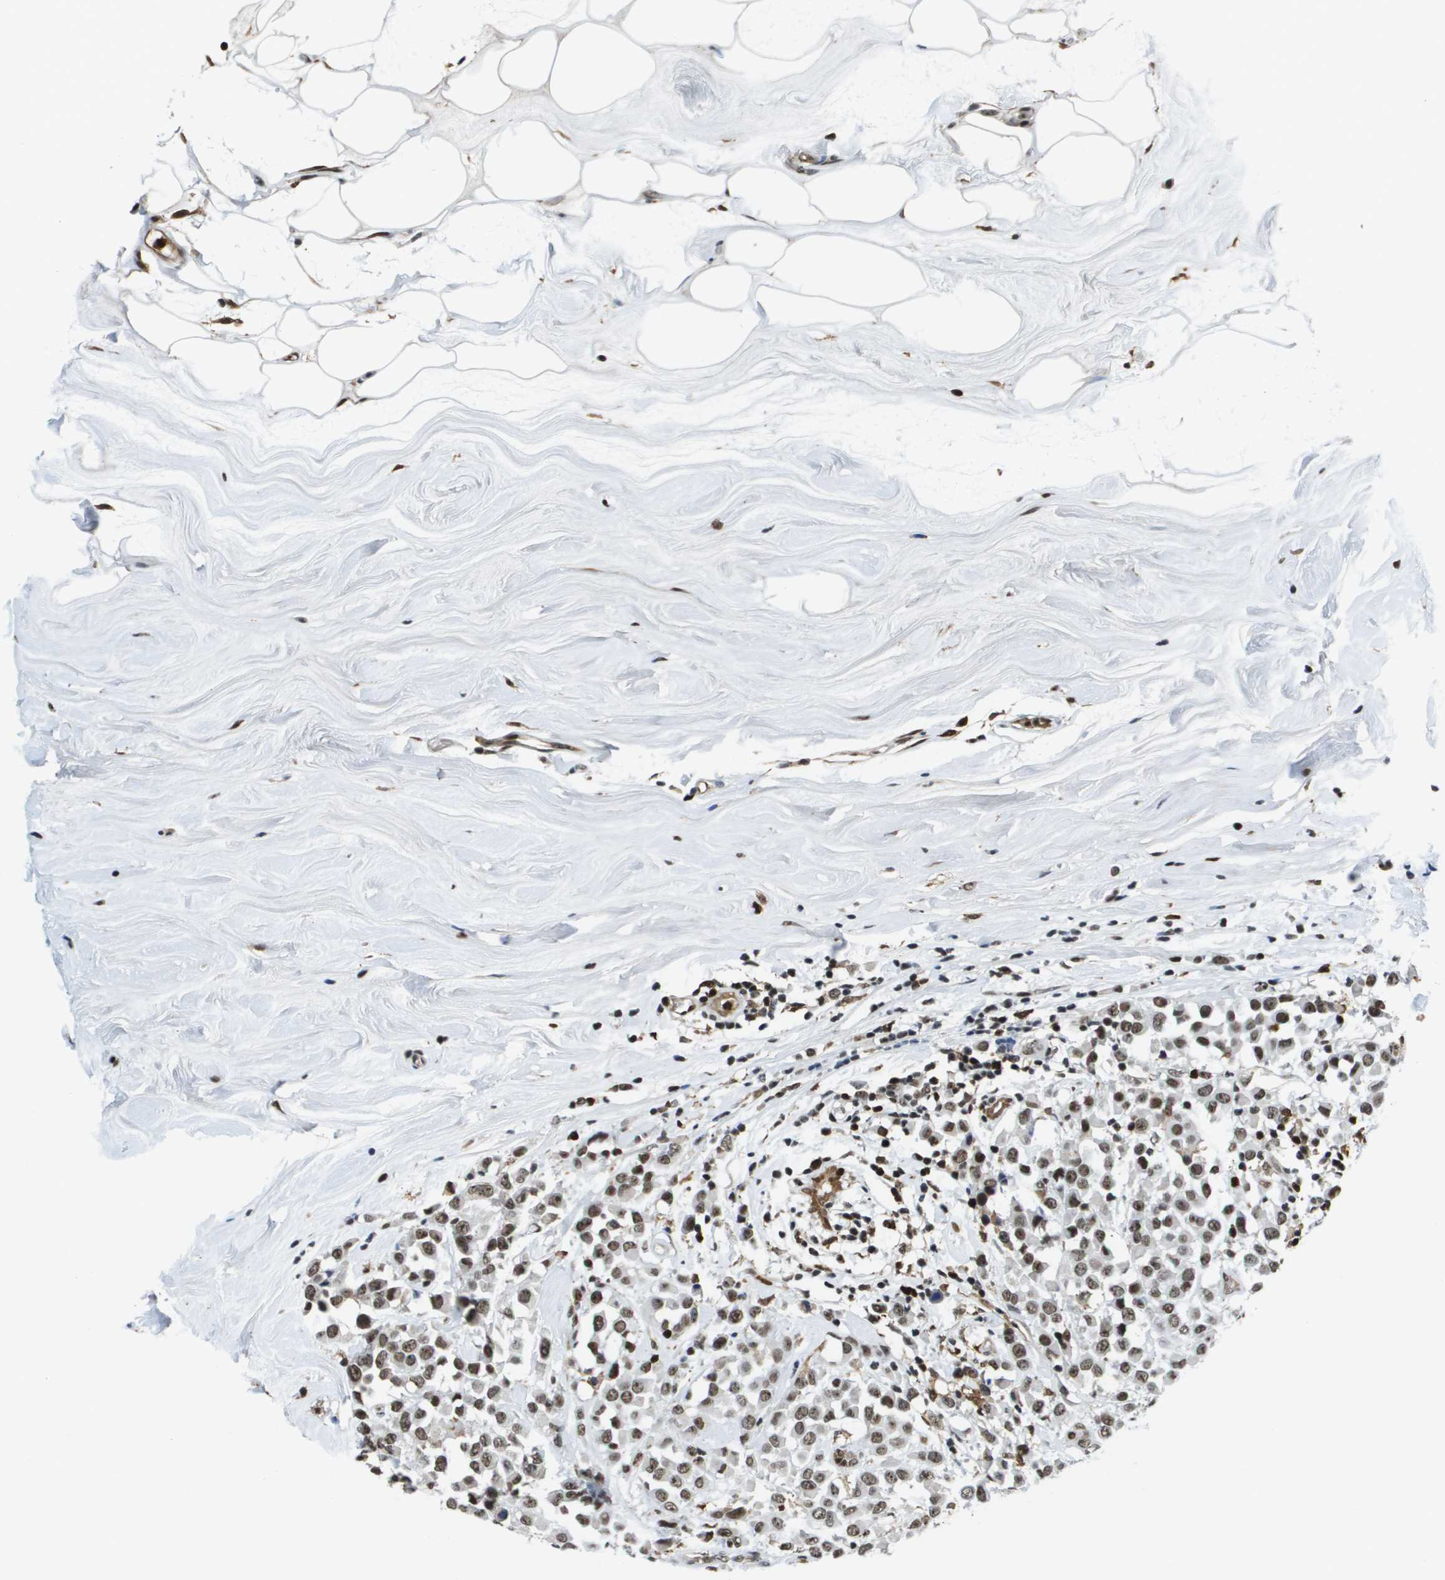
{"staining": {"intensity": "moderate", "quantity": ">75%", "location": "nuclear"}, "tissue": "breast cancer", "cell_type": "Tumor cells", "image_type": "cancer", "snomed": [{"axis": "morphology", "description": "Duct carcinoma"}, {"axis": "topography", "description": "Breast"}], "caption": "A medium amount of moderate nuclear positivity is appreciated in approximately >75% of tumor cells in breast cancer tissue.", "gene": "EP400", "patient": {"sex": "female", "age": 61}}